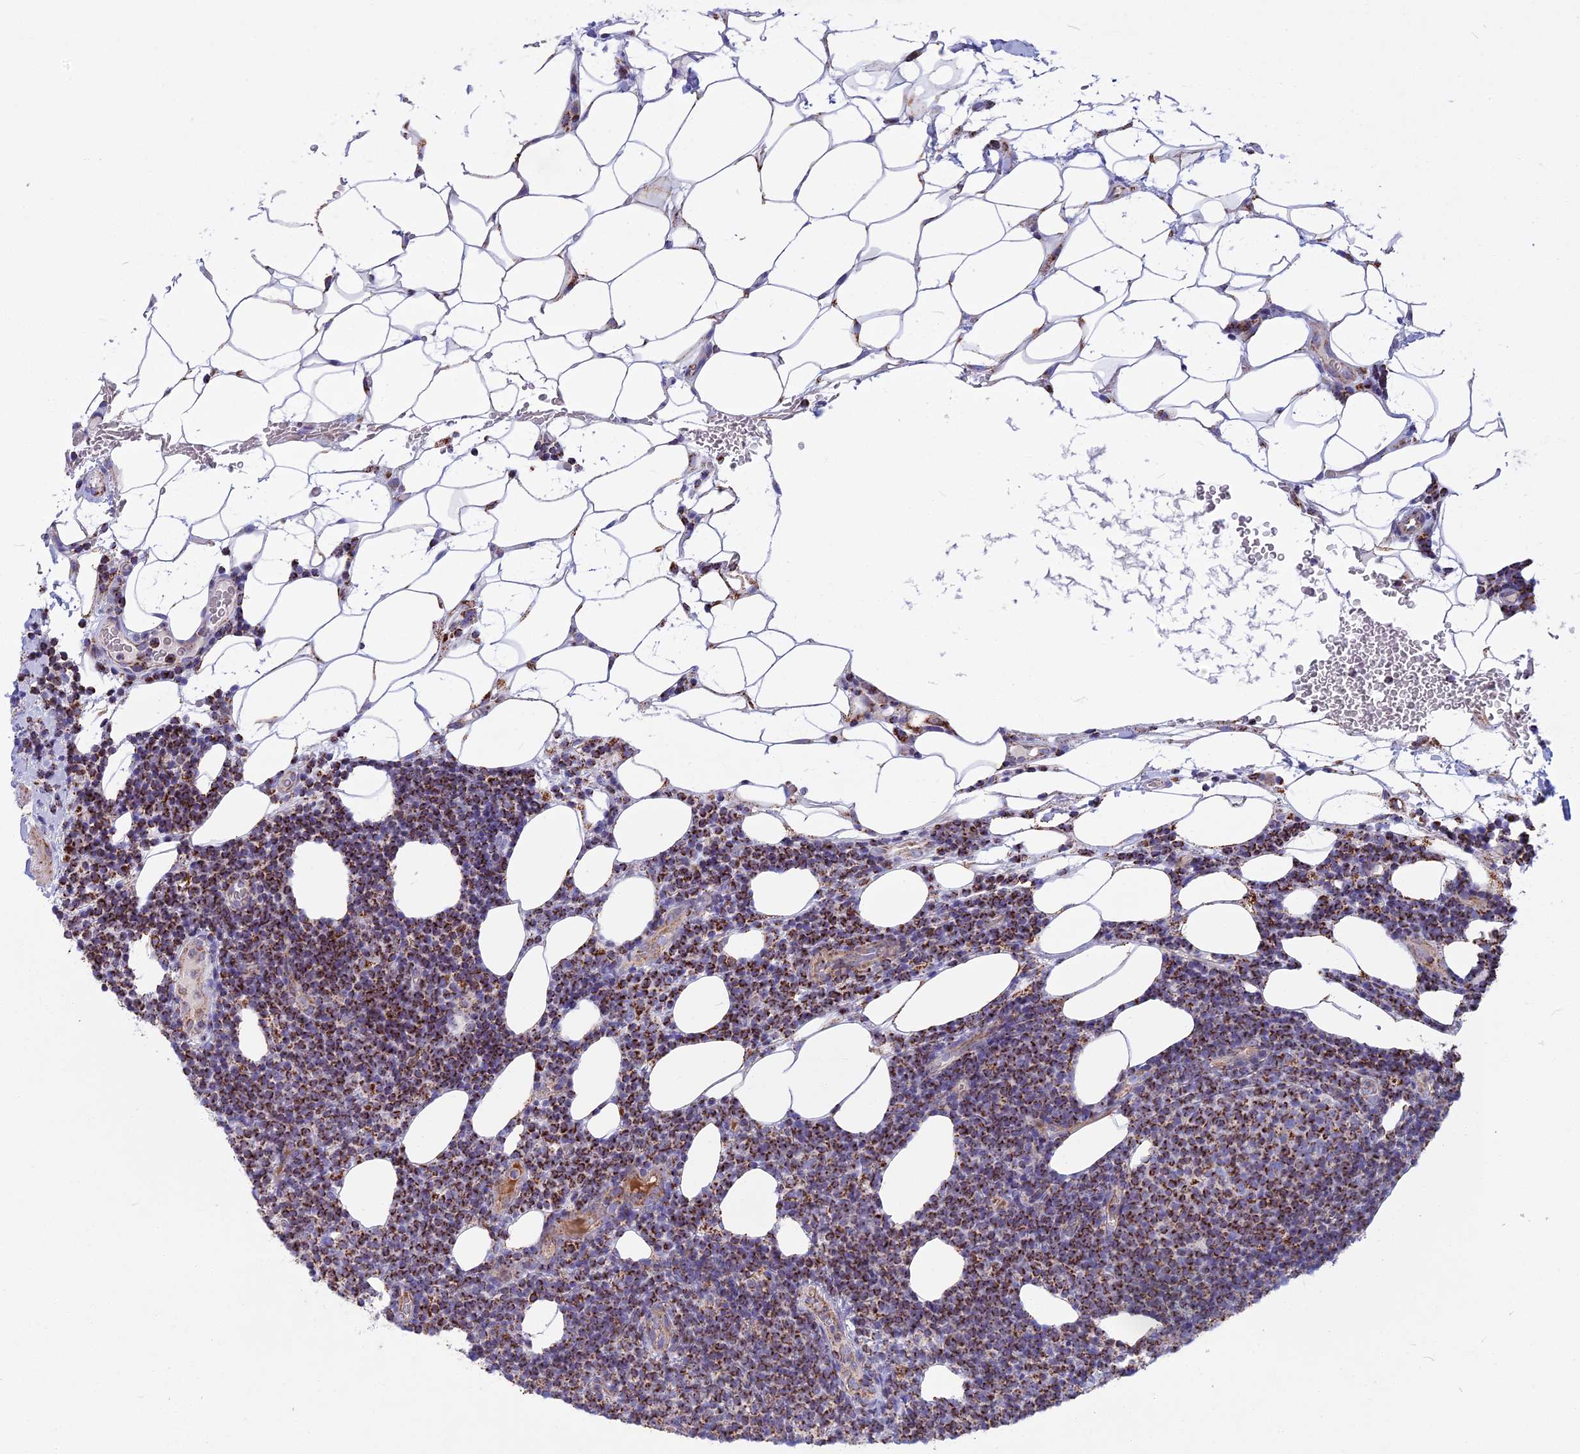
{"staining": {"intensity": "moderate", "quantity": ">75%", "location": "cytoplasmic/membranous"}, "tissue": "lymphoma", "cell_type": "Tumor cells", "image_type": "cancer", "snomed": [{"axis": "morphology", "description": "Malignant lymphoma, non-Hodgkin's type, Low grade"}, {"axis": "topography", "description": "Lymph node"}], "caption": "The immunohistochemical stain shows moderate cytoplasmic/membranous staining in tumor cells of lymphoma tissue.", "gene": "CS", "patient": {"sex": "male", "age": 66}}